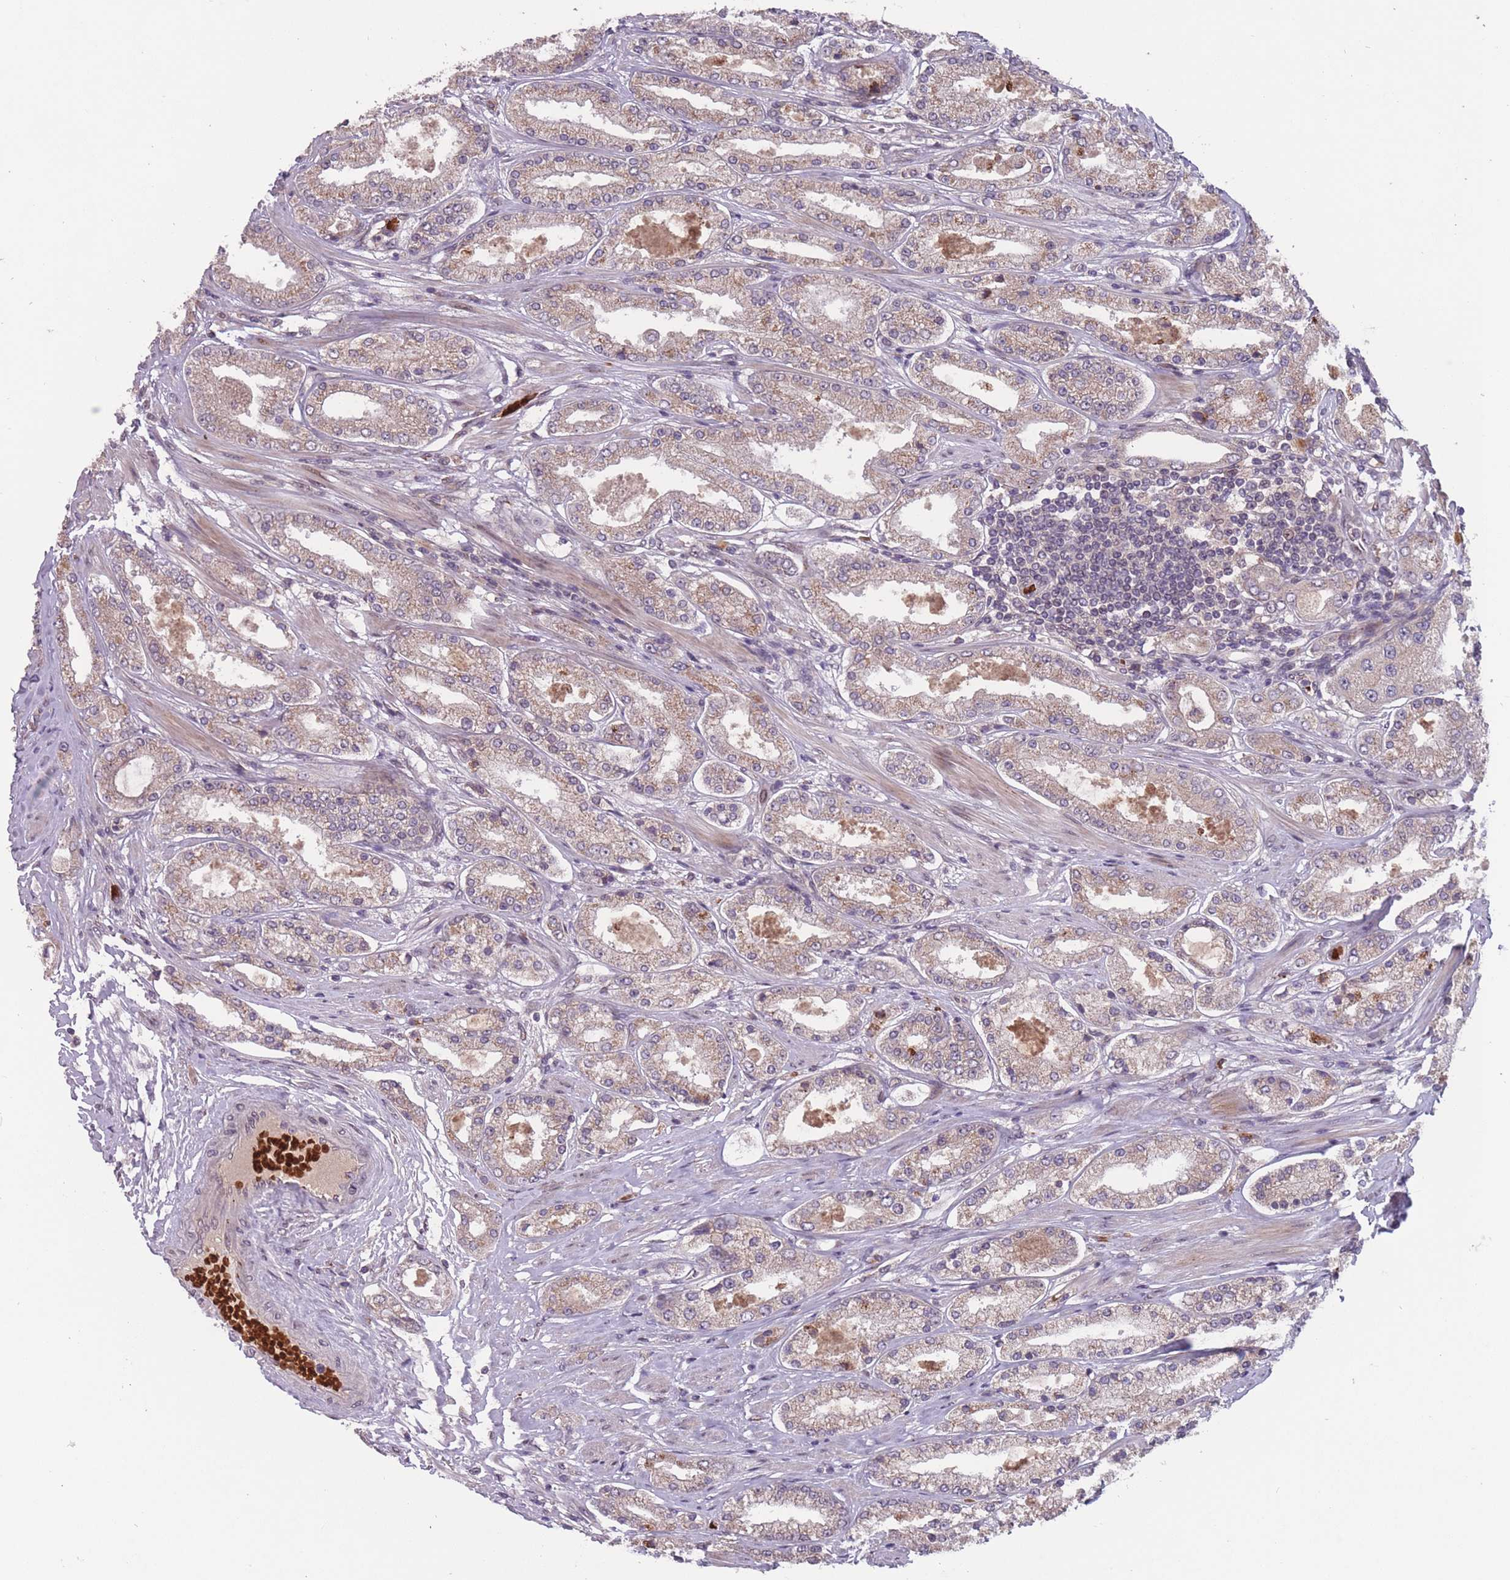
{"staining": {"intensity": "moderate", "quantity": "25%-75%", "location": "cytoplasmic/membranous"}, "tissue": "prostate cancer", "cell_type": "Tumor cells", "image_type": "cancer", "snomed": [{"axis": "morphology", "description": "Adenocarcinoma, High grade"}, {"axis": "topography", "description": "Prostate"}], "caption": "An image of prostate cancer stained for a protein reveals moderate cytoplasmic/membranous brown staining in tumor cells.", "gene": "SECTM1", "patient": {"sex": "male", "age": 69}}